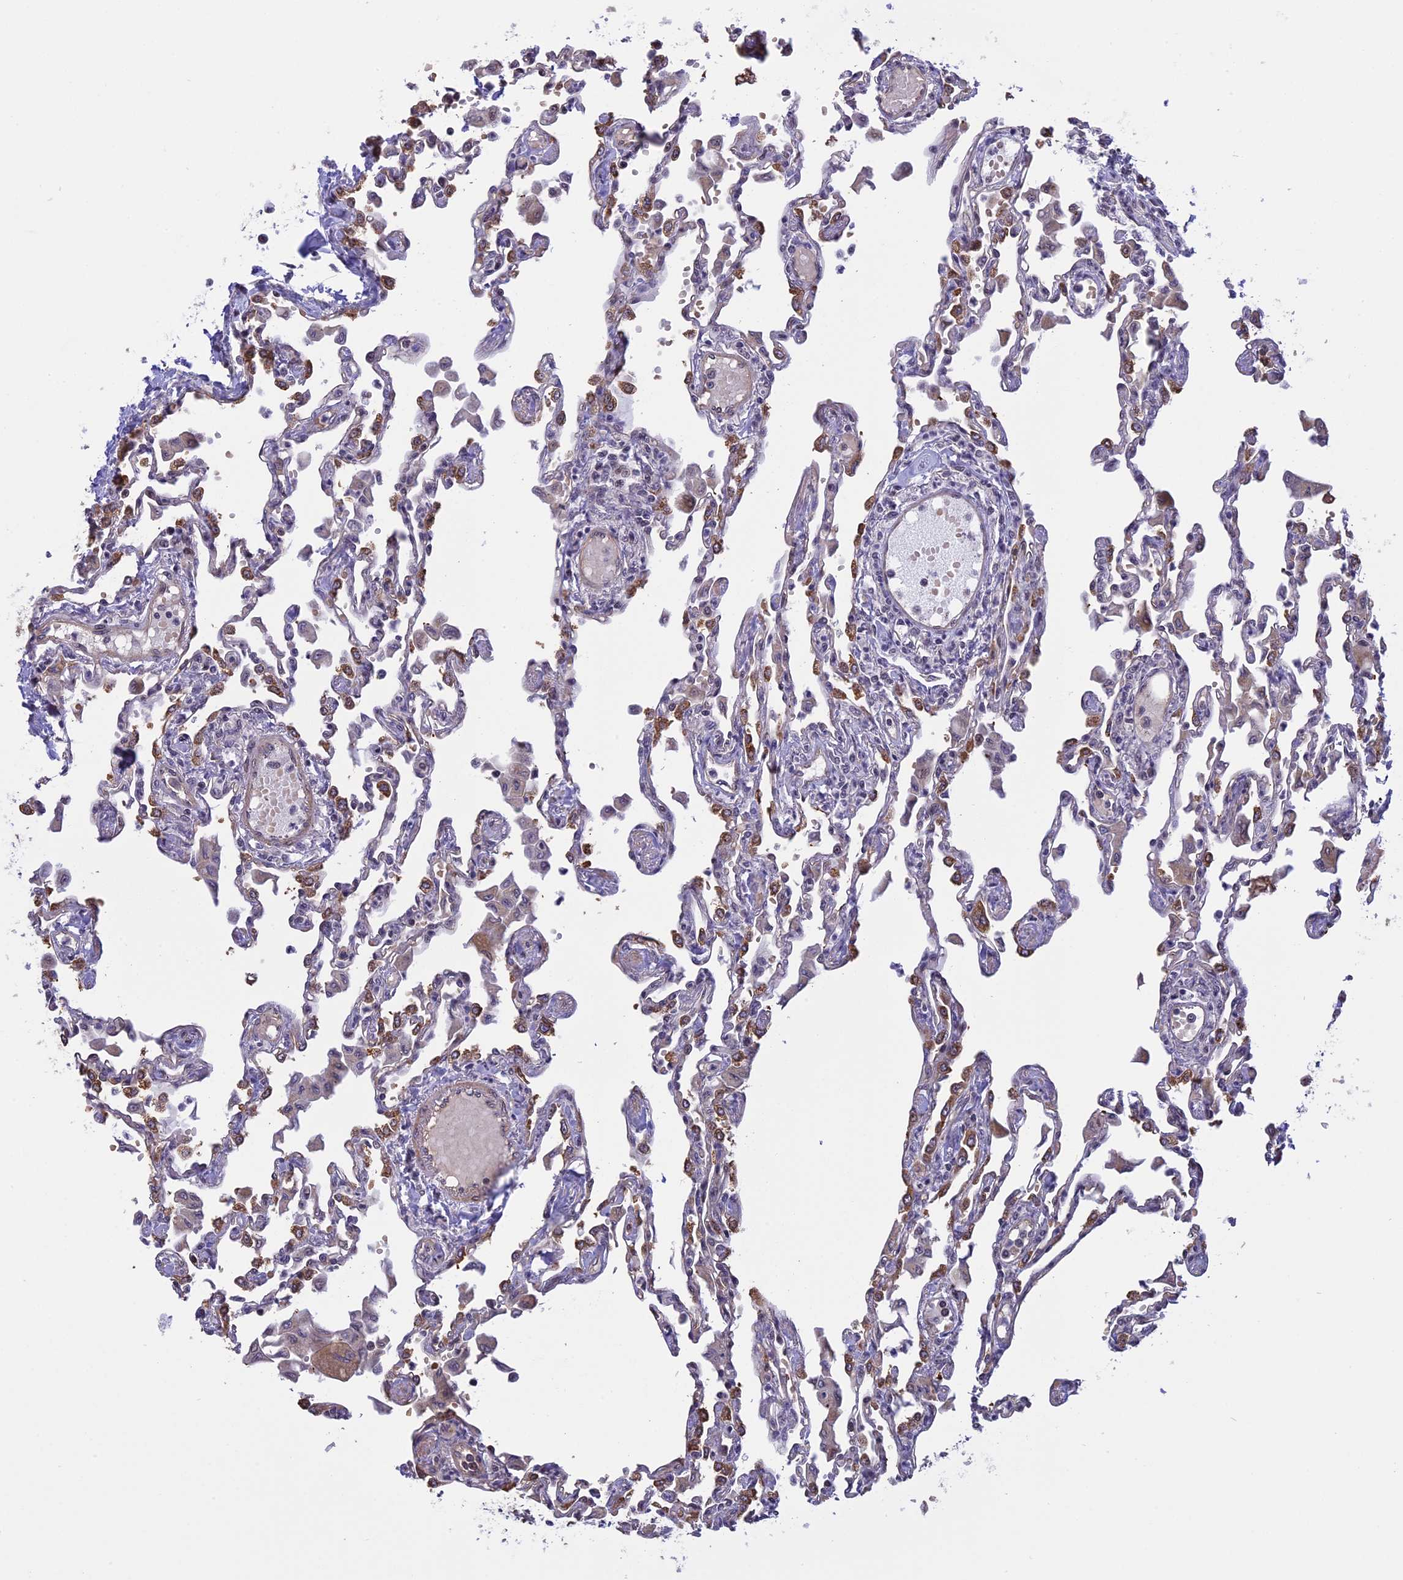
{"staining": {"intensity": "moderate", "quantity": "<25%", "location": "cytoplasmic/membranous"}, "tissue": "lung", "cell_type": "Alveolar cells", "image_type": "normal", "snomed": [{"axis": "morphology", "description": "Normal tissue, NOS"}, {"axis": "topography", "description": "Bronchus"}, {"axis": "topography", "description": "Lung"}], "caption": "Human lung stained with a brown dye reveals moderate cytoplasmic/membranous positive positivity in about <25% of alveolar cells.", "gene": "MGA", "patient": {"sex": "female", "age": 49}}